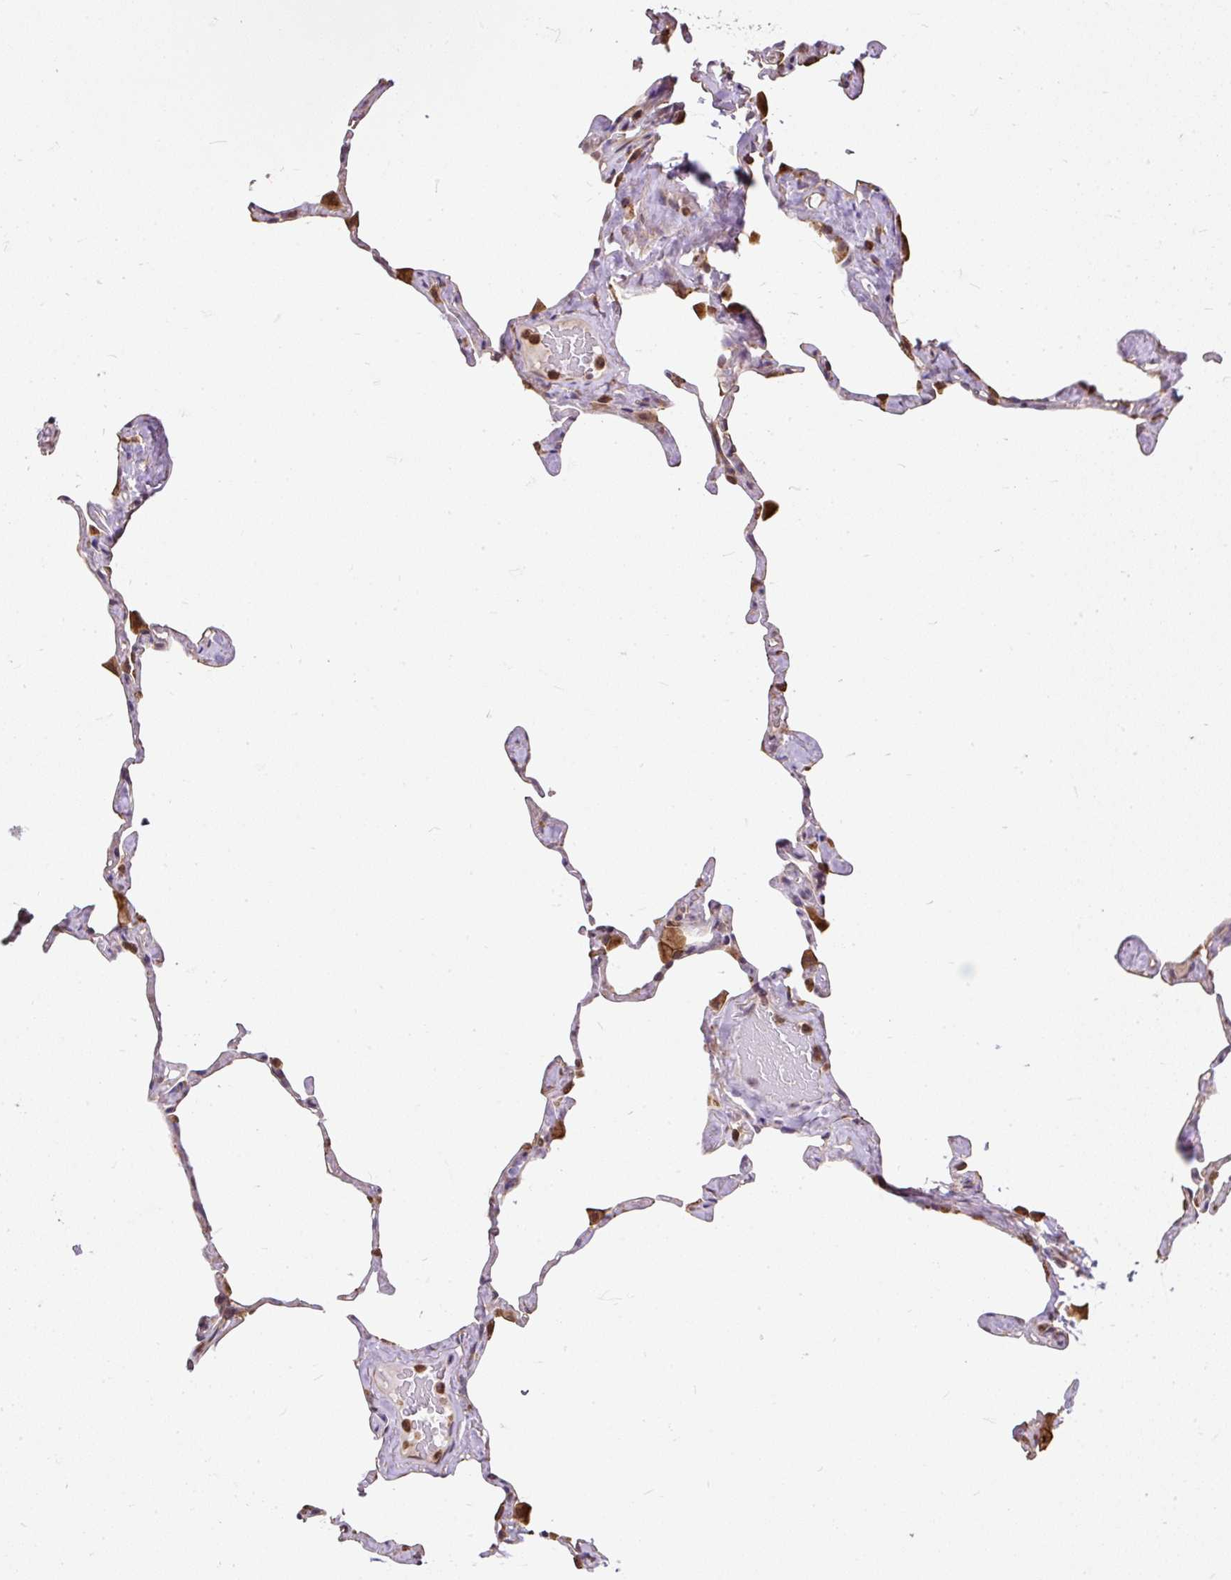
{"staining": {"intensity": "moderate", "quantity": "<25%", "location": "cytoplasmic/membranous"}, "tissue": "lung", "cell_type": "Alveolar cells", "image_type": "normal", "snomed": [{"axis": "morphology", "description": "Normal tissue, NOS"}, {"axis": "topography", "description": "Lung"}], "caption": "Brown immunohistochemical staining in unremarkable human lung shows moderate cytoplasmic/membranous expression in about <25% of alveolar cells.", "gene": "PUS7L", "patient": {"sex": "male", "age": 65}}